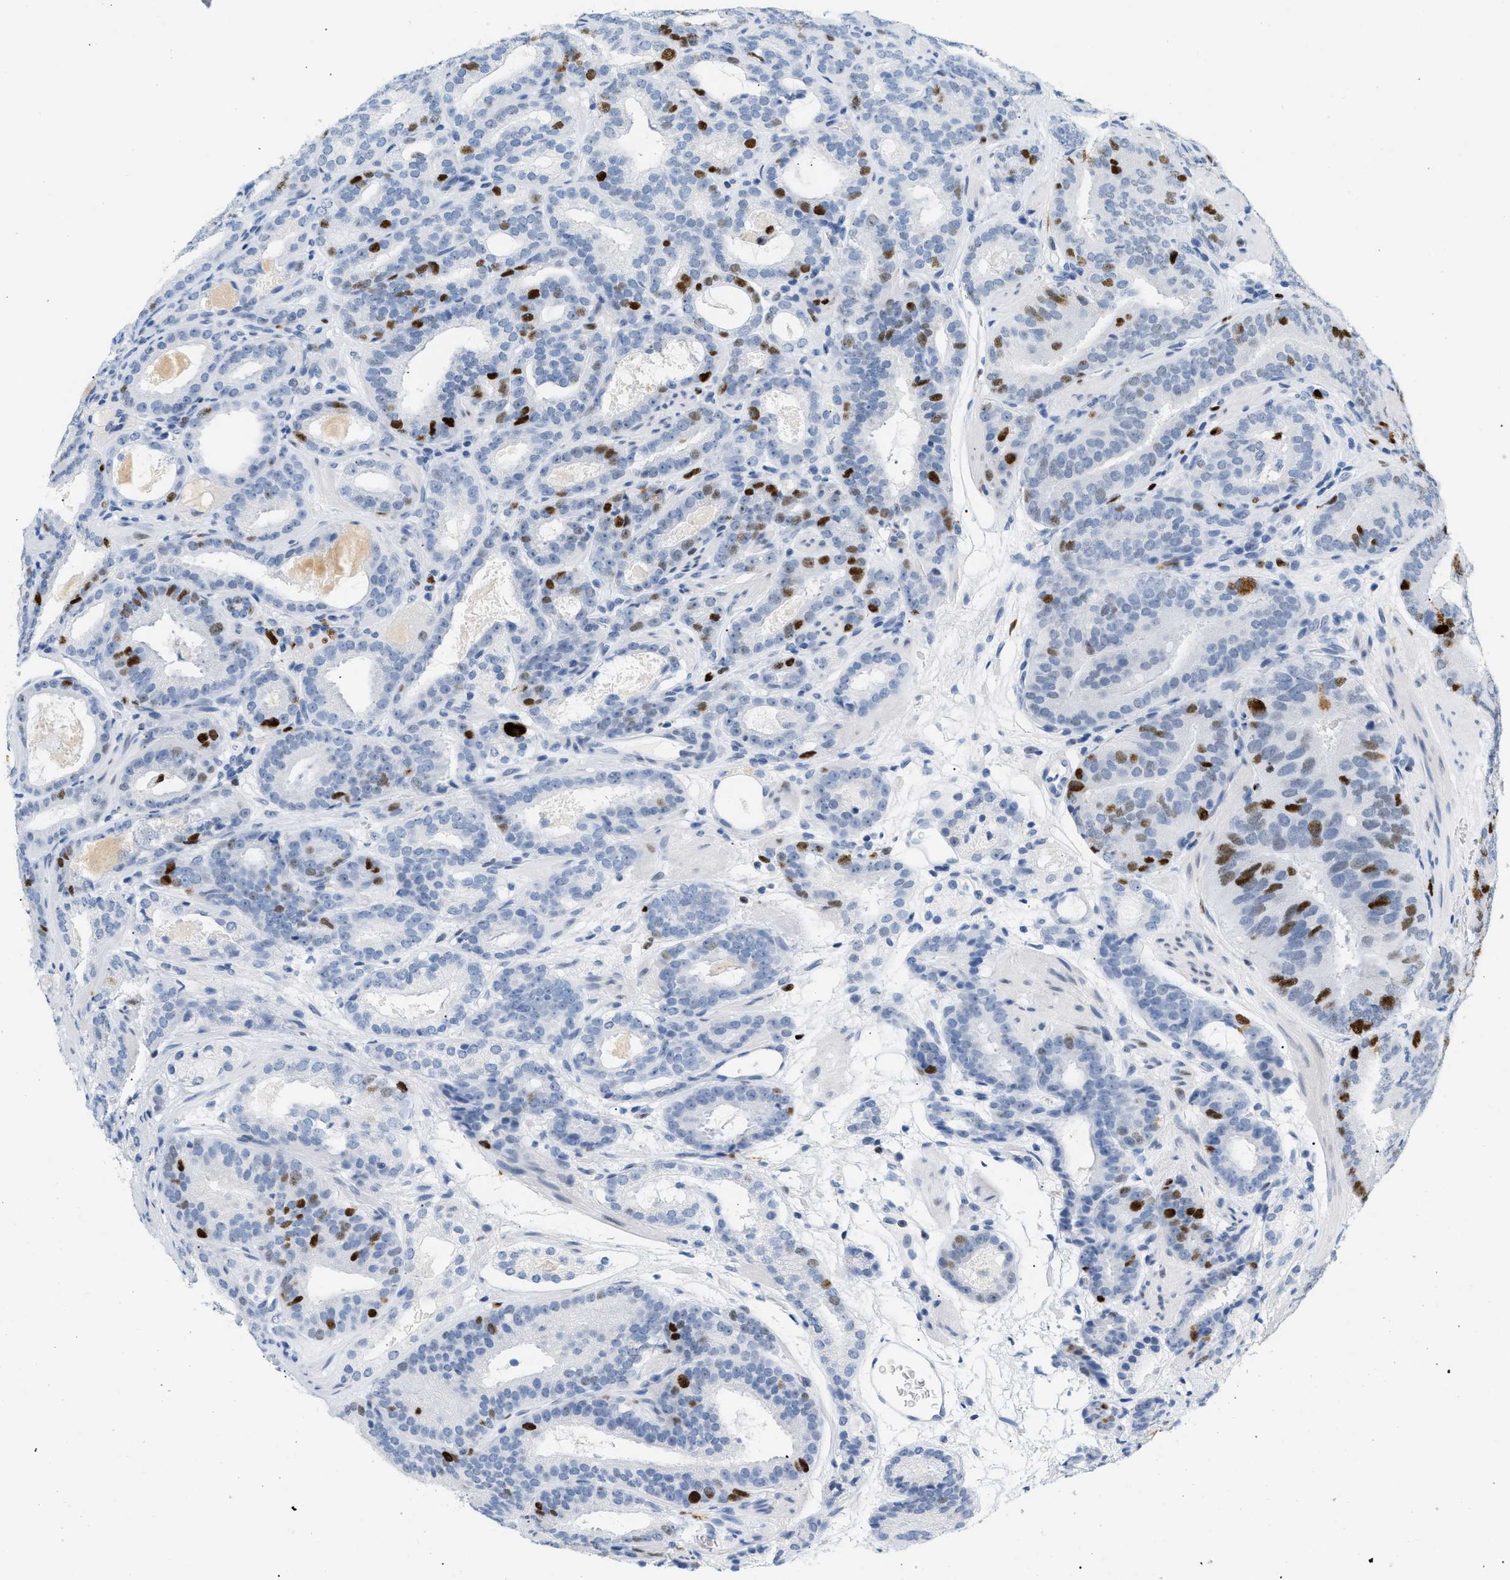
{"staining": {"intensity": "strong", "quantity": "<25%", "location": "nuclear"}, "tissue": "prostate cancer", "cell_type": "Tumor cells", "image_type": "cancer", "snomed": [{"axis": "morphology", "description": "Adenocarcinoma, Low grade"}, {"axis": "topography", "description": "Prostate"}], "caption": "The histopathology image shows immunohistochemical staining of prostate adenocarcinoma (low-grade). There is strong nuclear positivity is seen in approximately <25% of tumor cells.", "gene": "MCM7", "patient": {"sex": "male", "age": 69}}